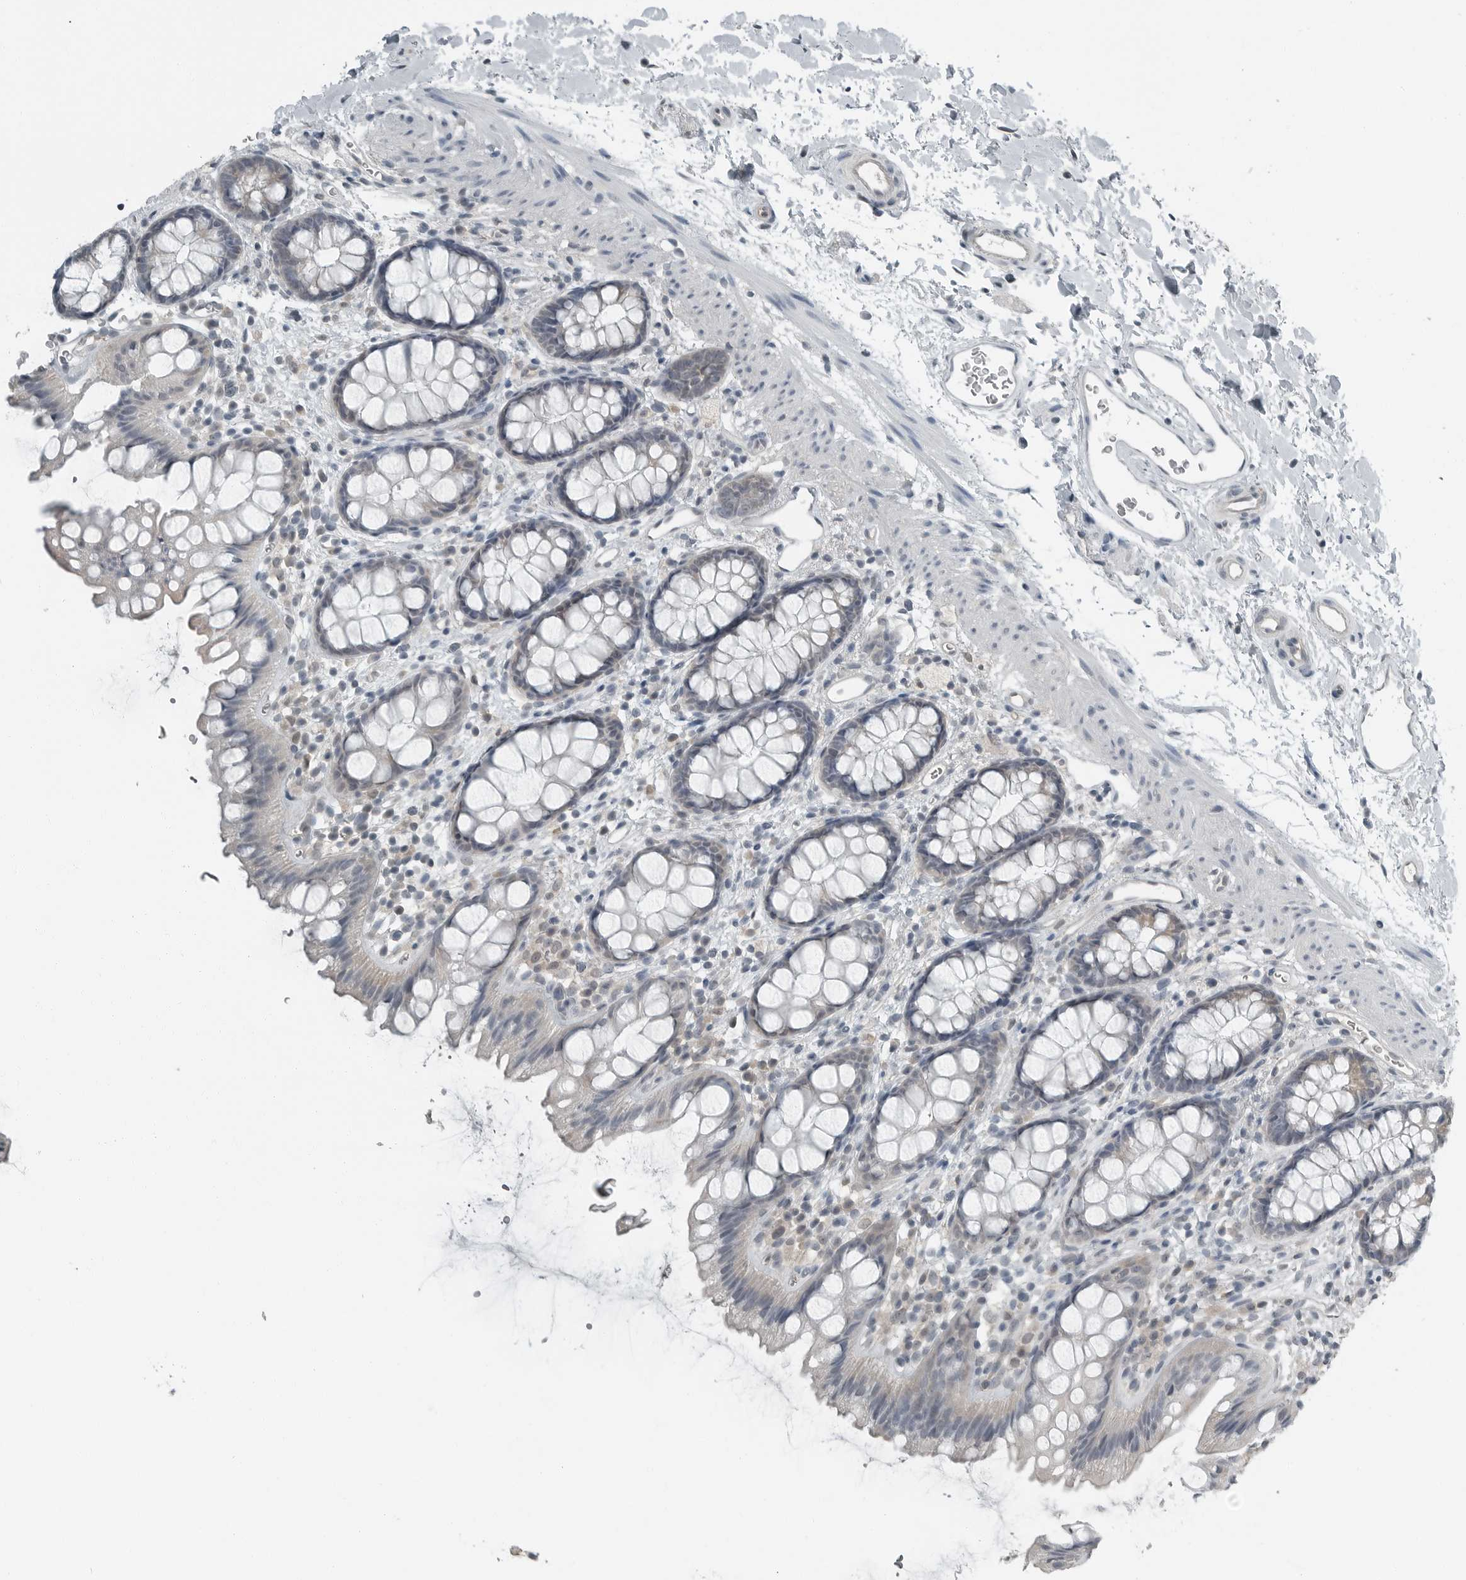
{"staining": {"intensity": "weak", "quantity": "<25%", "location": "cytoplasmic/membranous"}, "tissue": "rectum", "cell_type": "Glandular cells", "image_type": "normal", "snomed": [{"axis": "morphology", "description": "Normal tissue, NOS"}, {"axis": "topography", "description": "Rectum"}], "caption": "A high-resolution micrograph shows IHC staining of unremarkable rectum, which reveals no significant staining in glandular cells.", "gene": "ENSG00000286112", "patient": {"sex": "female", "age": 65}}